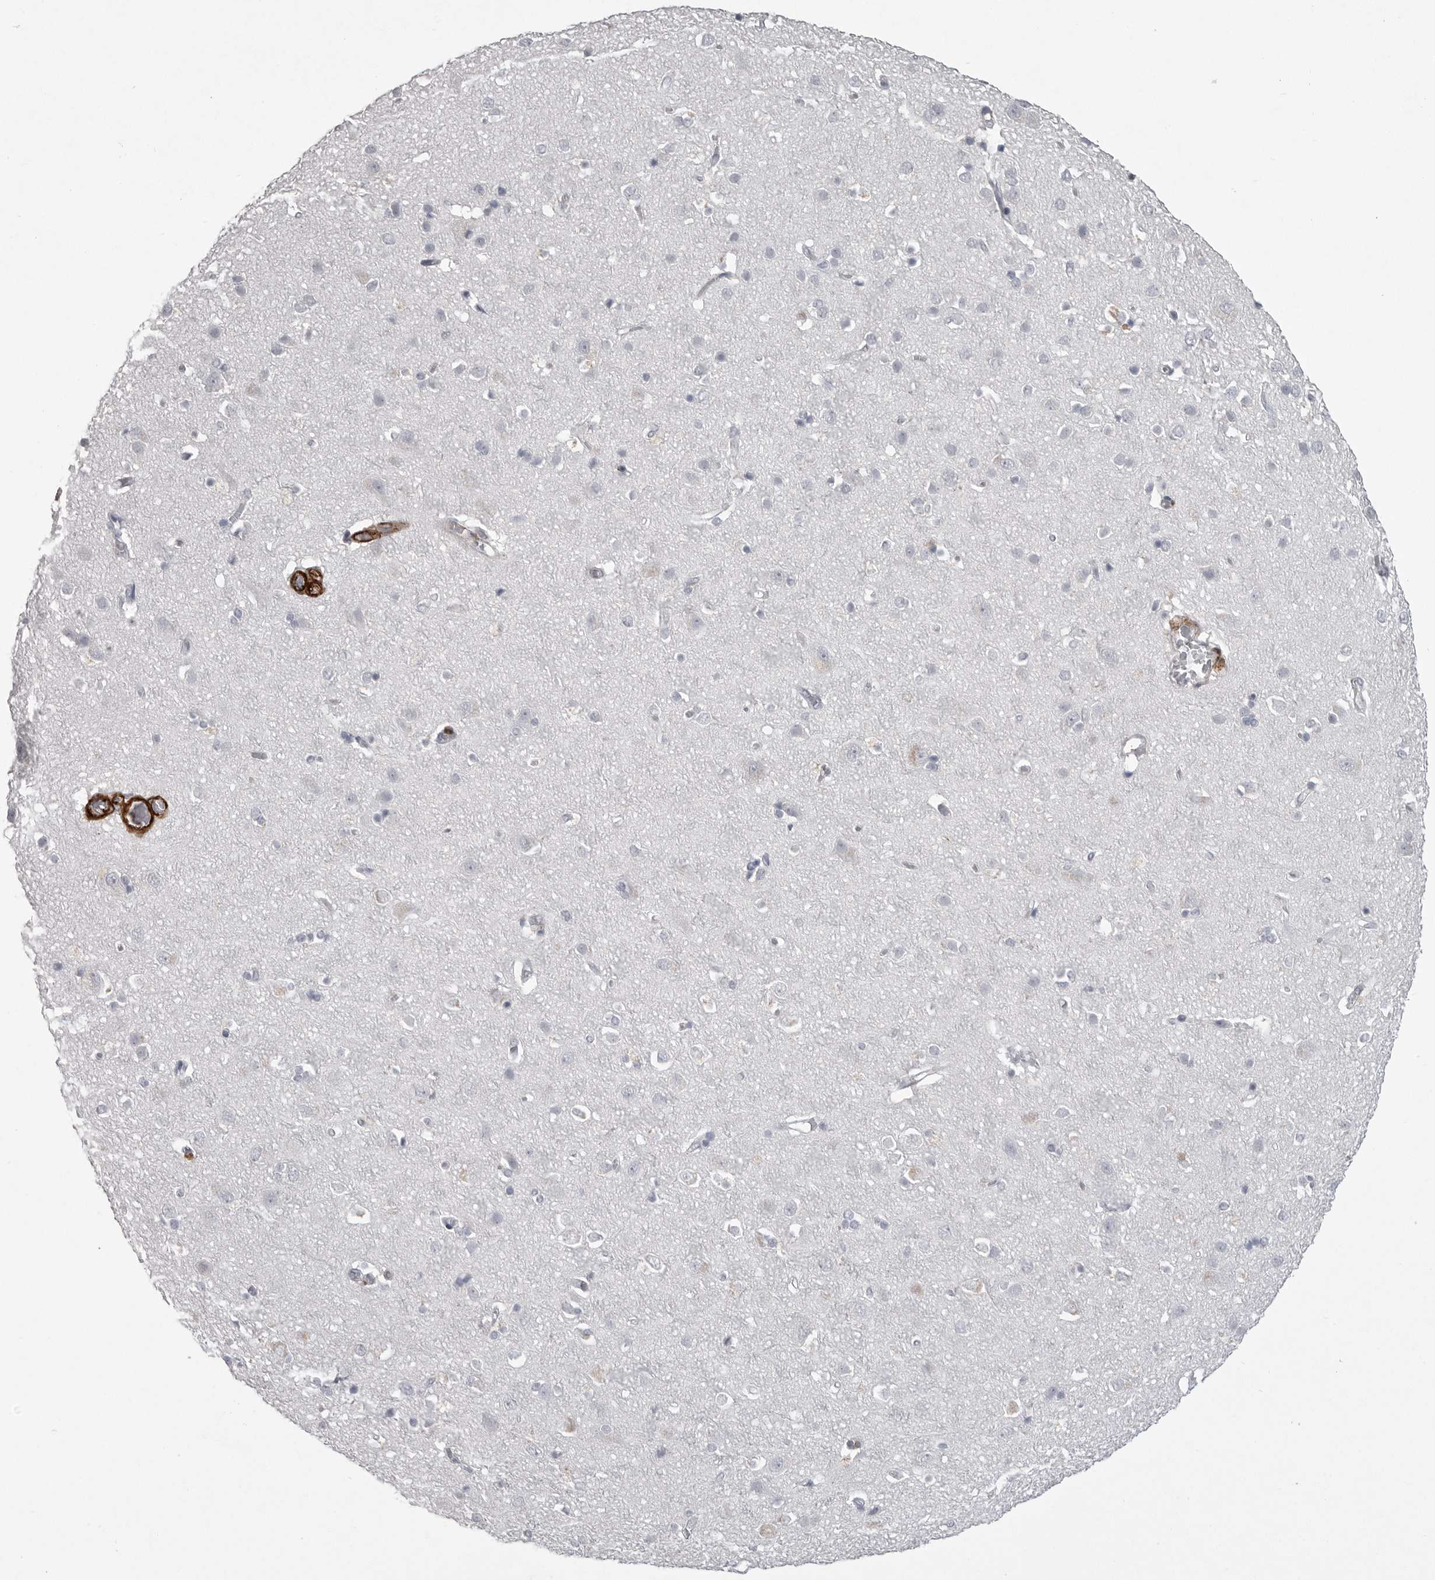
{"staining": {"intensity": "moderate", "quantity": "<25%", "location": "cytoplasmic/membranous"}, "tissue": "cerebral cortex", "cell_type": "Endothelial cells", "image_type": "normal", "snomed": [{"axis": "morphology", "description": "Normal tissue, NOS"}, {"axis": "topography", "description": "Cerebral cortex"}], "caption": "A histopathology image showing moderate cytoplasmic/membranous staining in about <25% of endothelial cells in benign cerebral cortex, as visualized by brown immunohistochemical staining.", "gene": "AOC3", "patient": {"sex": "male", "age": 54}}